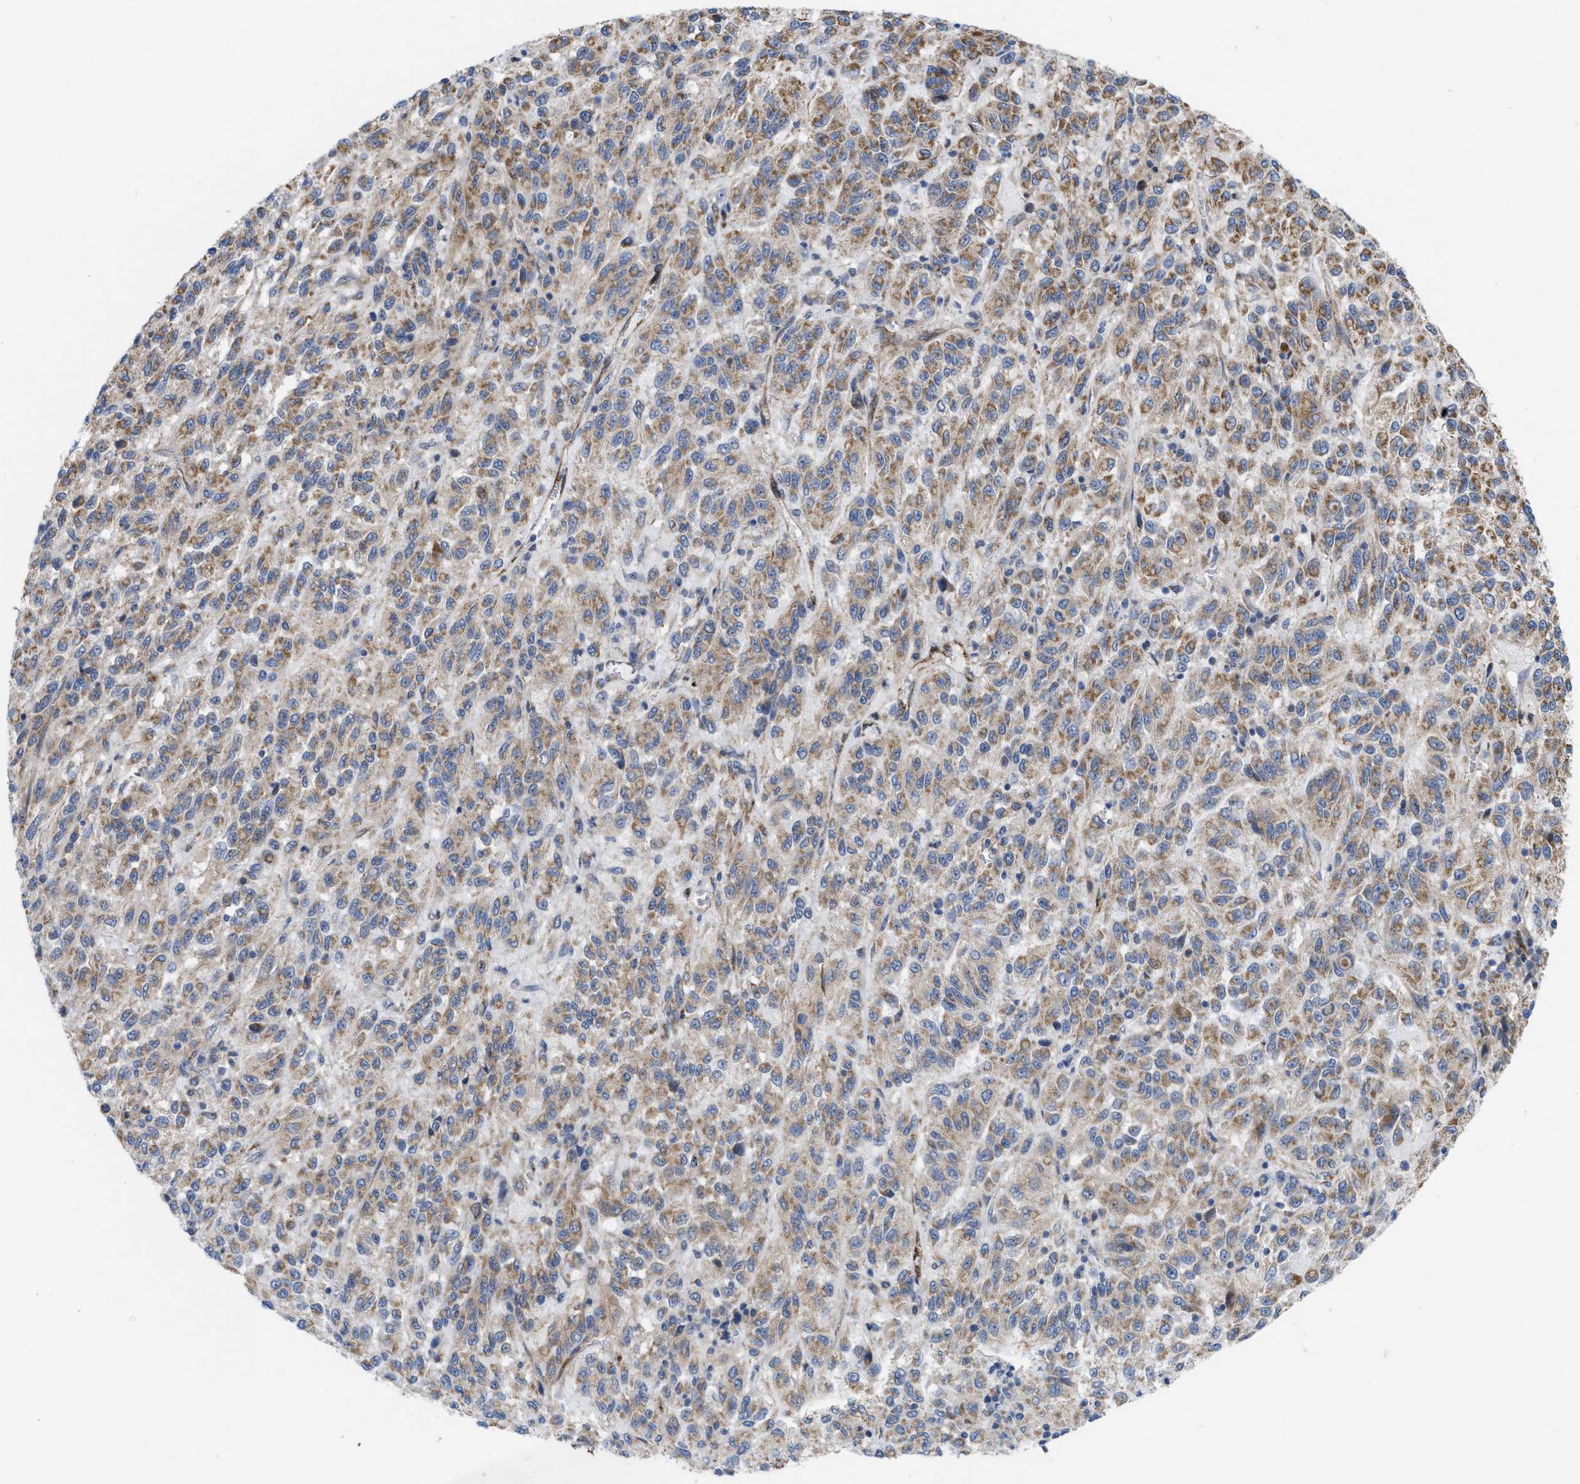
{"staining": {"intensity": "moderate", "quantity": ">75%", "location": "cytoplasmic/membranous"}, "tissue": "melanoma", "cell_type": "Tumor cells", "image_type": "cancer", "snomed": [{"axis": "morphology", "description": "Malignant melanoma, Metastatic site"}, {"axis": "topography", "description": "Lung"}], "caption": "This image shows immunohistochemistry (IHC) staining of malignant melanoma (metastatic site), with medium moderate cytoplasmic/membranous staining in approximately >75% of tumor cells.", "gene": "EOGT", "patient": {"sex": "male", "age": 64}}